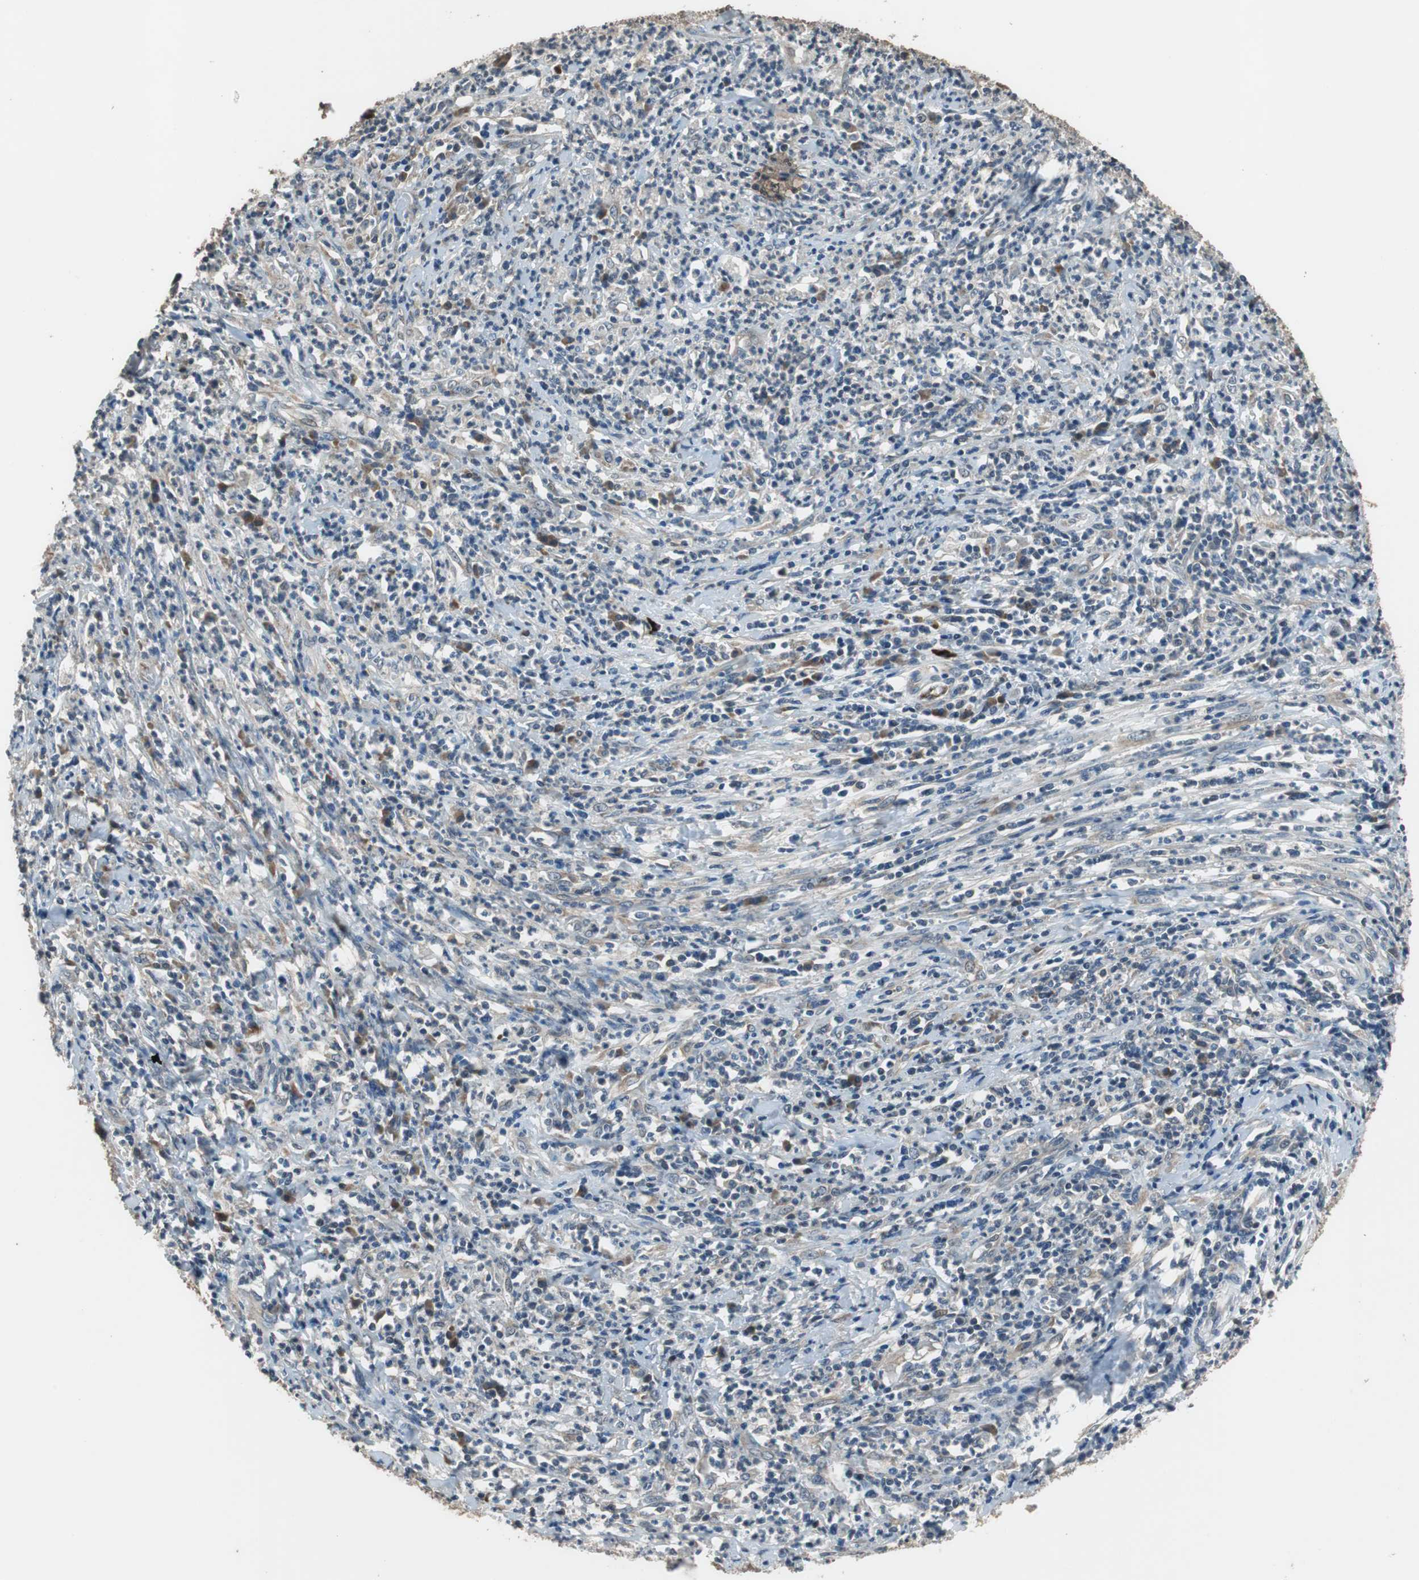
{"staining": {"intensity": "weak", "quantity": "<25%", "location": "cytoplasmic/membranous"}, "tissue": "cervical cancer", "cell_type": "Tumor cells", "image_type": "cancer", "snomed": [{"axis": "morphology", "description": "Squamous cell carcinoma, NOS"}, {"axis": "topography", "description": "Cervix"}], "caption": "Tumor cells are negative for protein expression in human cervical squamous cell carcinoma.", "gene": "PI4KB", "patient": {"sex": "female", "age": 32}}